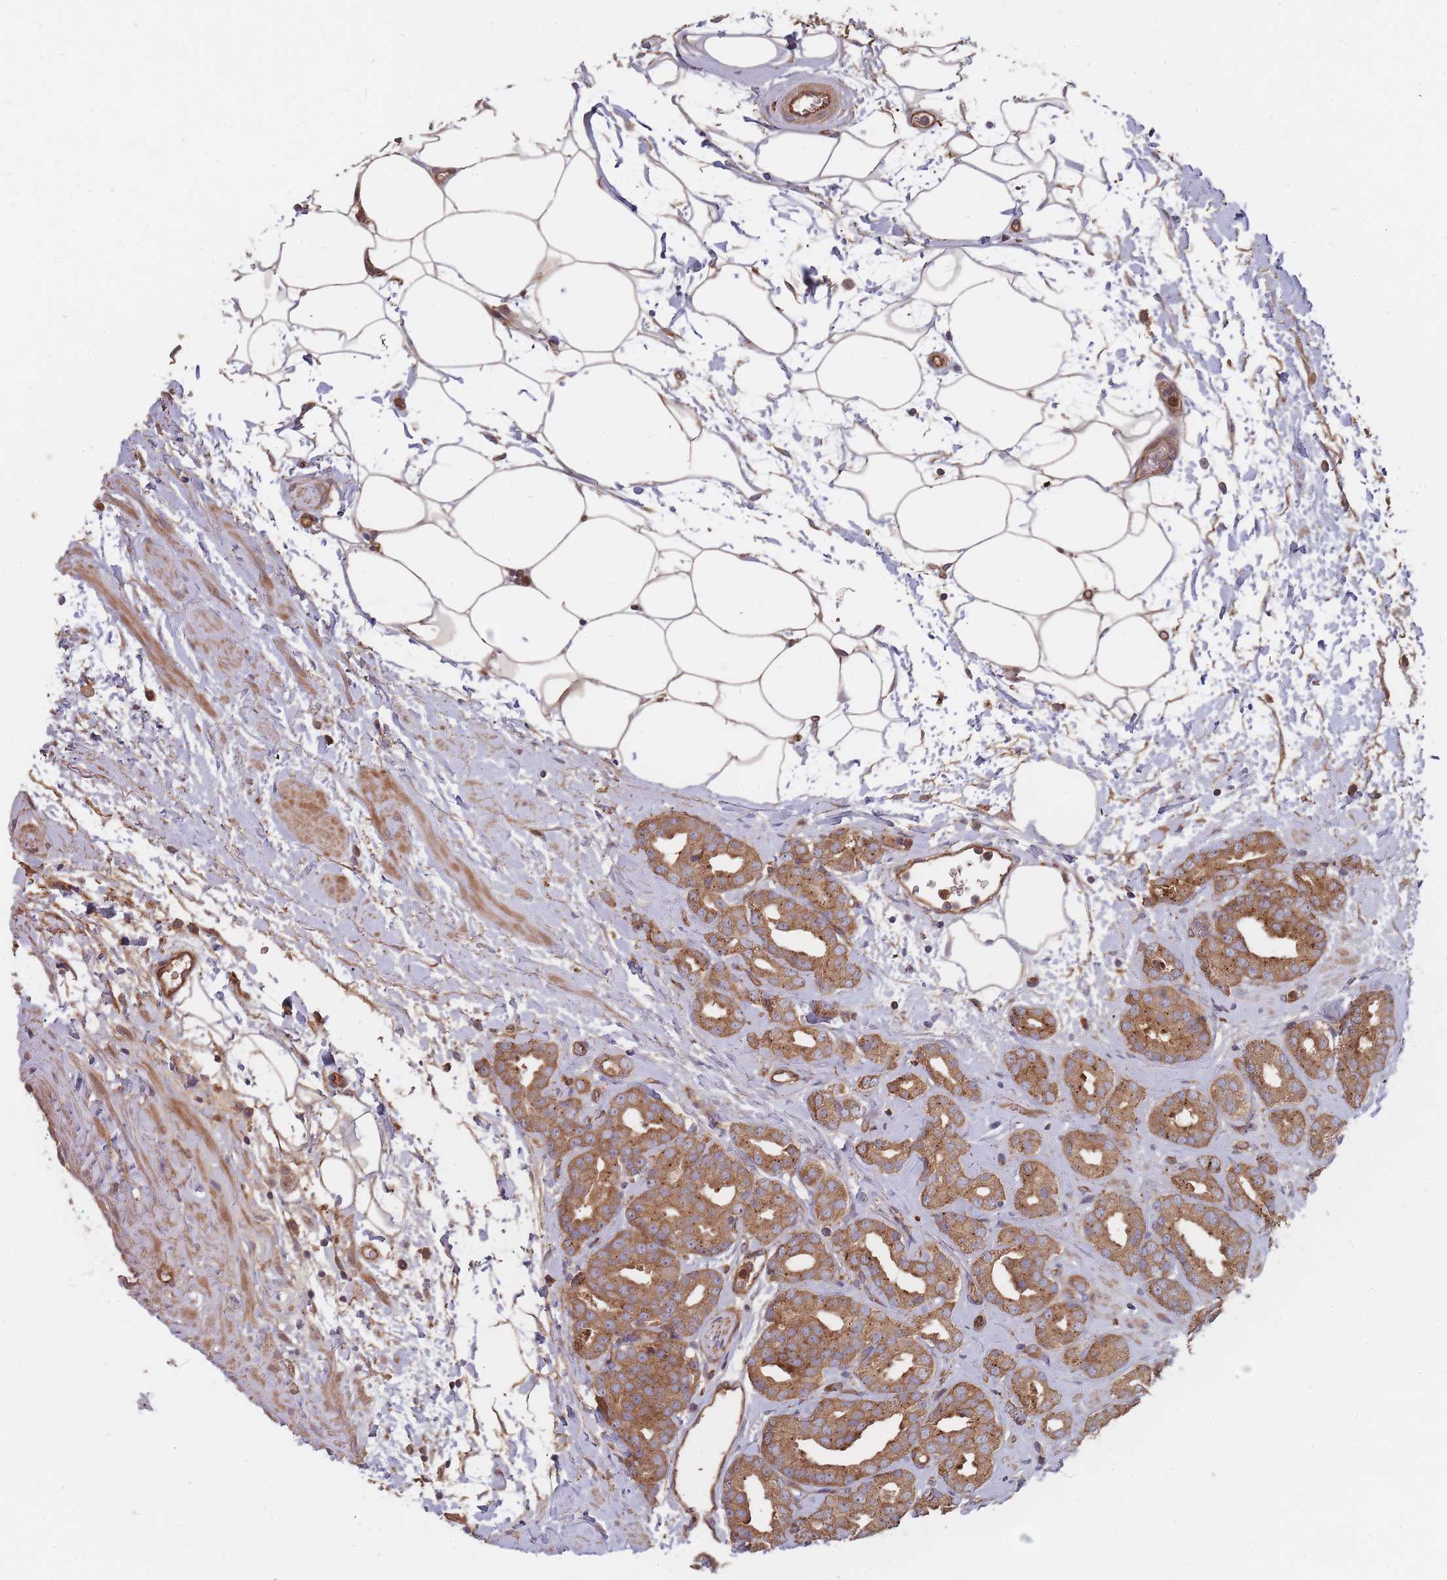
{"staining": {"intensity": "moderate", "quantity": ">75%", "location": "cytoplasmic/membranous"}, "tissue": "prostate cancer", "cell_type": "Tumor cells", "image_type": "cancer", "snomed": [{"axis": "morphology", "description": "Adenocarcinoma, High grade"}, {"axis": "topography", "description": "Prostate"}], "caption": "Tumor cells display moderate cytoplasmic/membranous expression in approximately >75% of cells in prostate cancer (high-grade adenocarcinoma).", "gene": "THSD7B", "patient": {"sex": "male", "age": 63}}